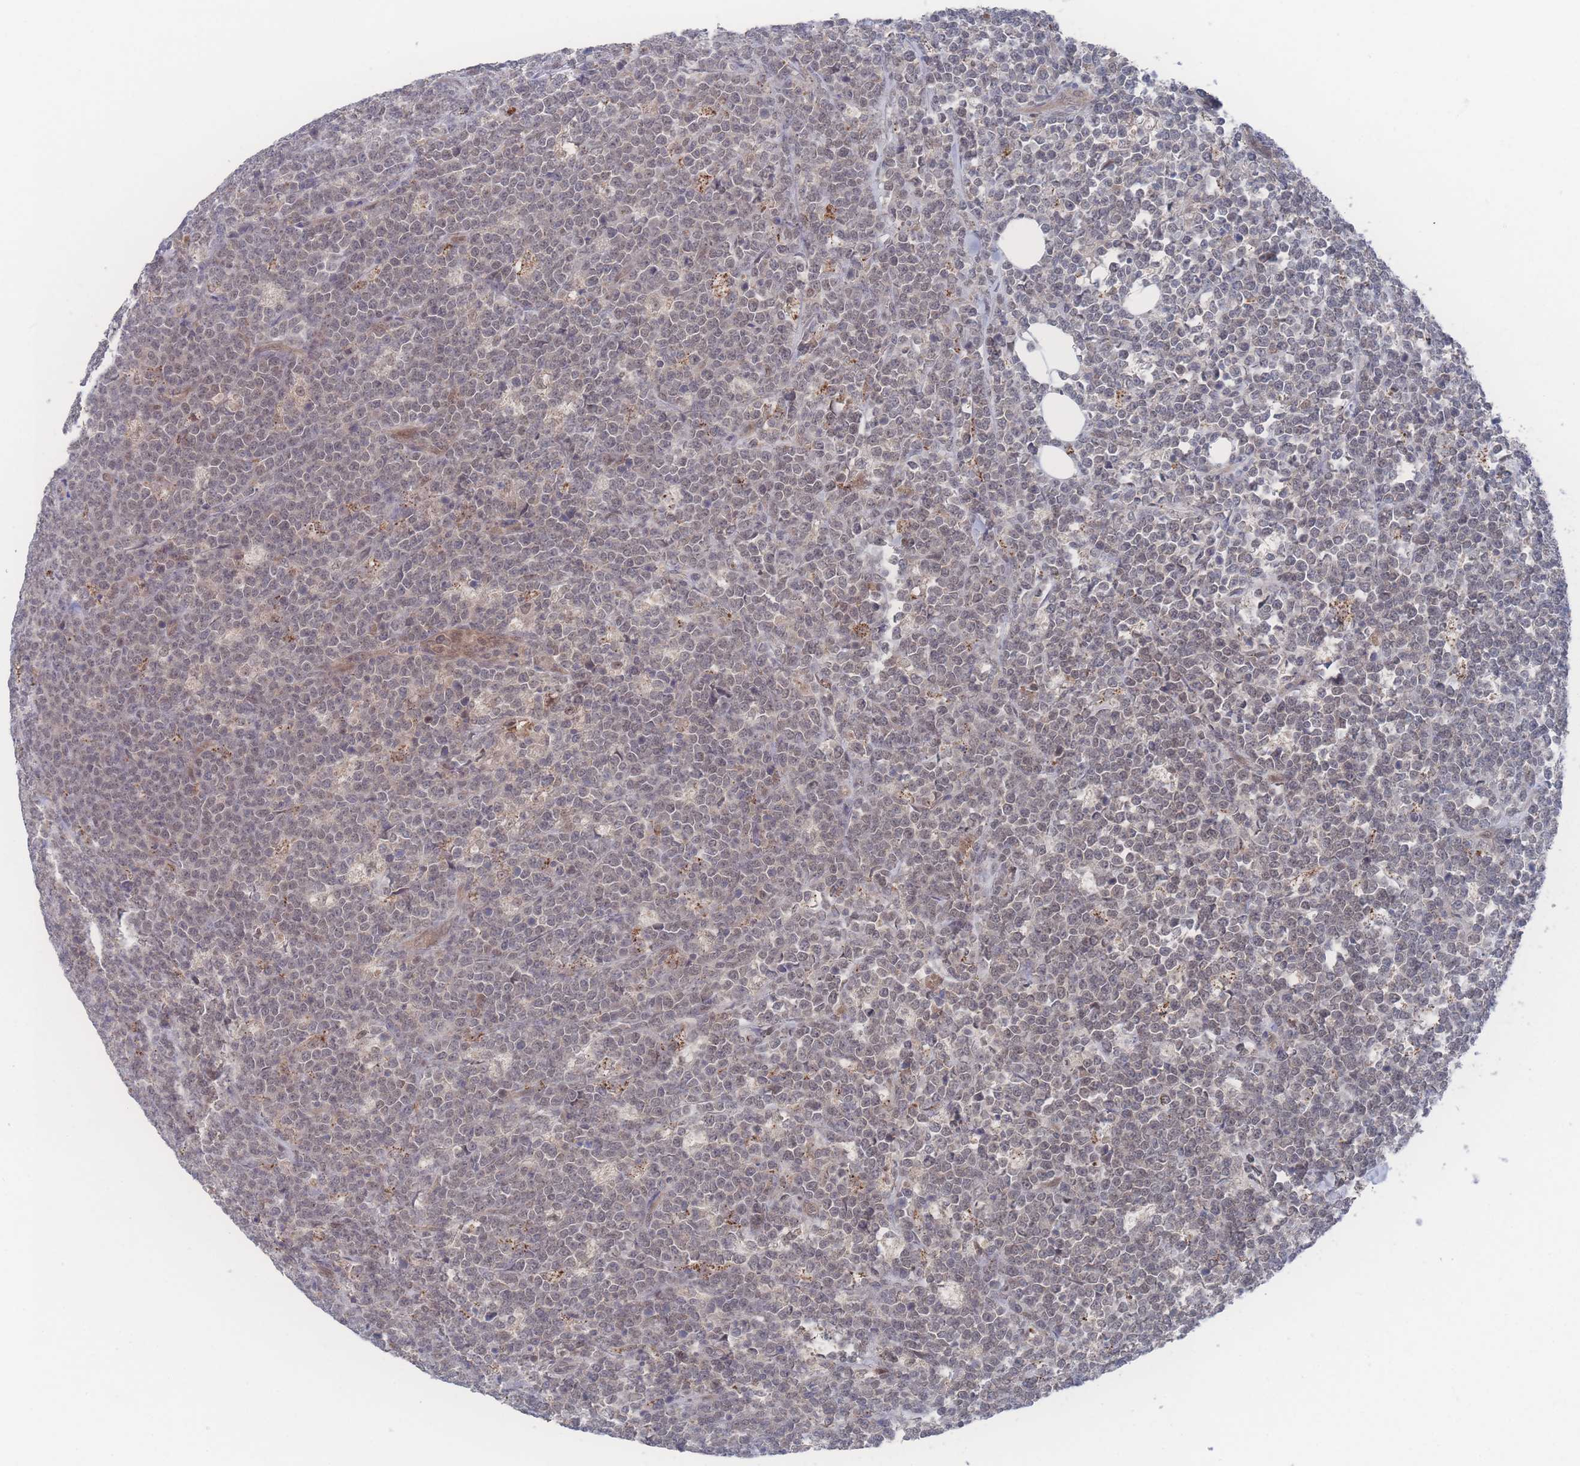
{"staining": {"intensity": "weak", "quantity": "25%-75%", "location": "nuclear"}, "tissue": "lymphoma", "cell_type": "Tumor cells", "image_type": "cancer", "snomed": [{"axis": "morphology", "description": "Malignant lymphoma, non-Hodgkin's type, High grade"}, {"axis": "topography", "description": "Small intestine"}], "caption": "An immunohistochemistry (IHC) micrograph of neoplastic tissue is shown. Protein staining in brown labels weak nuclear positivity in high-grade malignant lymphoma, non-Hodgkin's type within tumor cells.", "gene": "NBEAL1", "patient": {"sex": "male", "age": 8}}